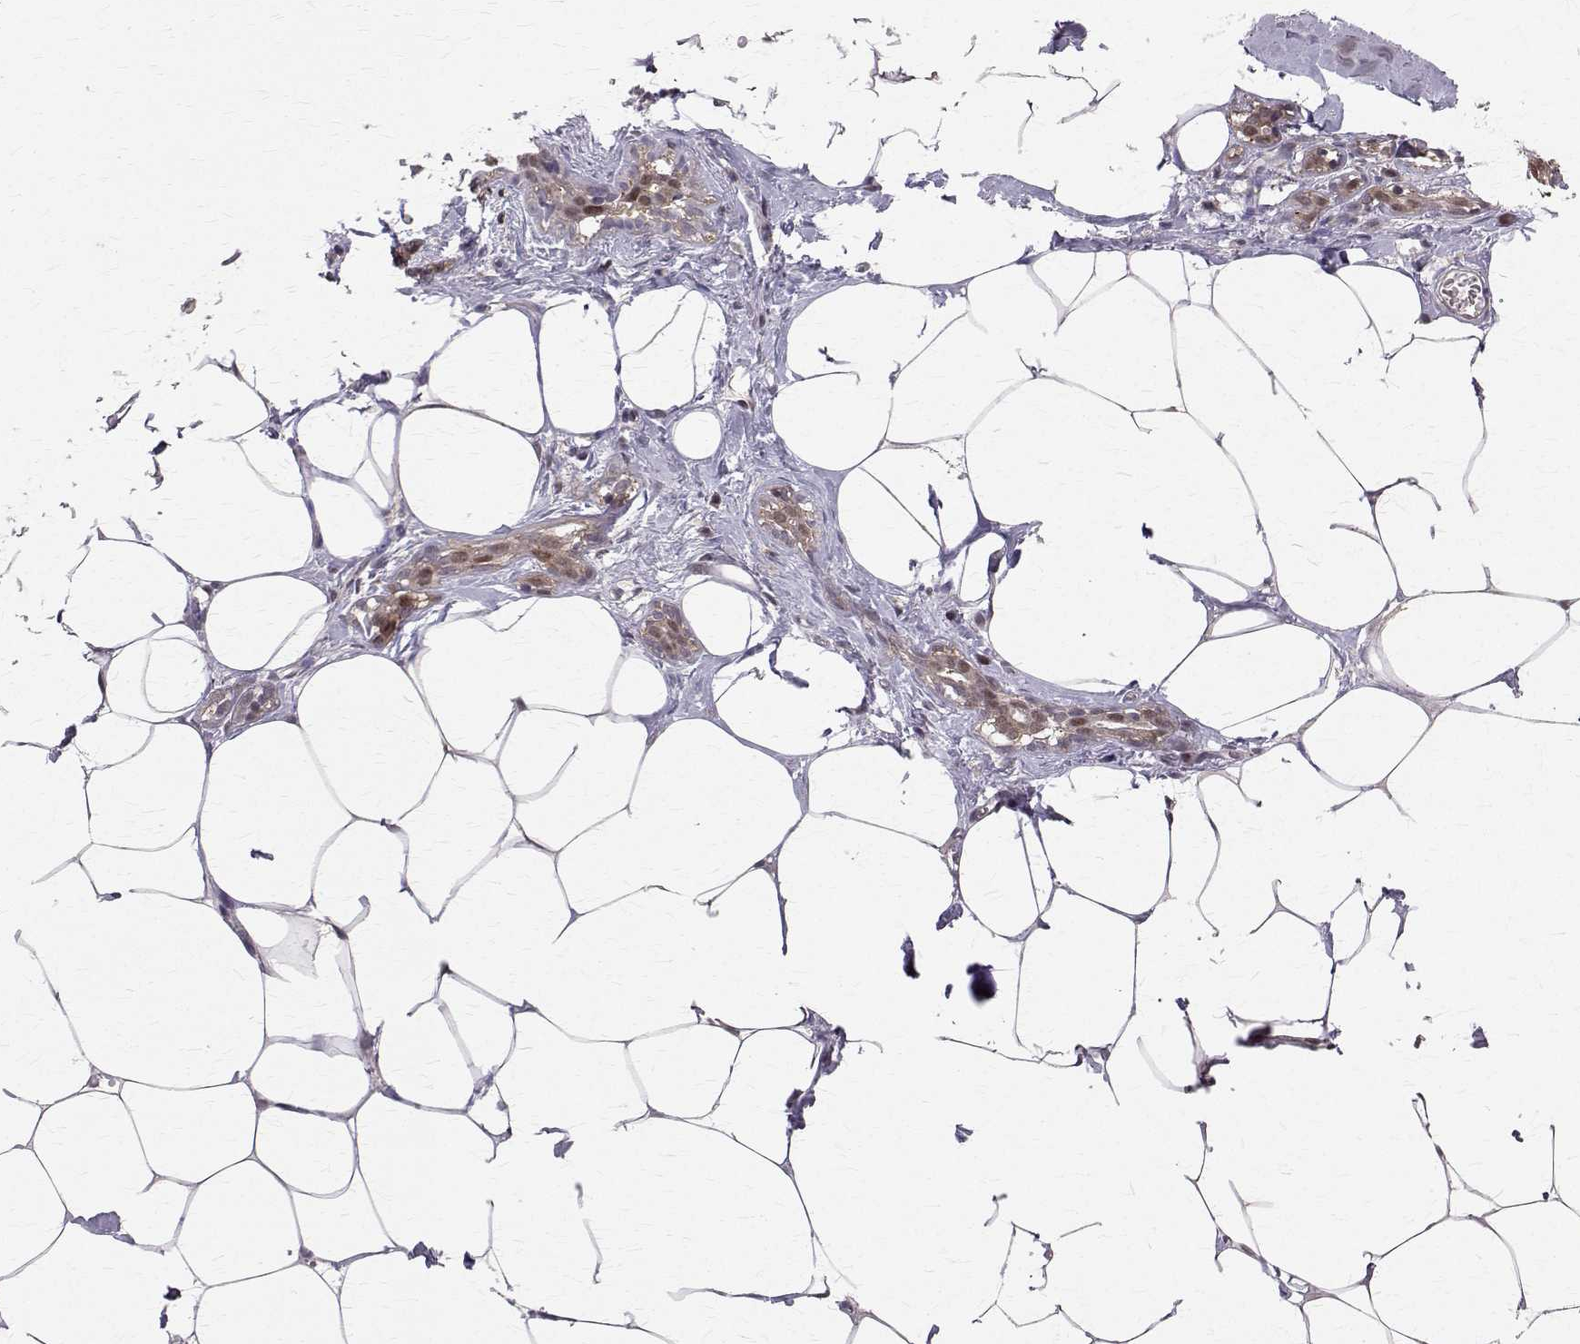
{"staining": {"intensity": "moderate", "quantity": "<25%", "location": "nuclear"}, "tissue": "breast", "cell_type": "Adipocytes", "image_type": "normal", "snomed": [{"axis": "morphology", "description": "Normal tissue, NOS"}, {"axis": "topography", "description": "Breast"}], "caption": "Protein staining demonstrates moderate nuclear expression in approximately <25% of adipocytes in unremarkable breast.", "gene": "NIF3L1", "patient": {"sex": "female", "age": 27}}